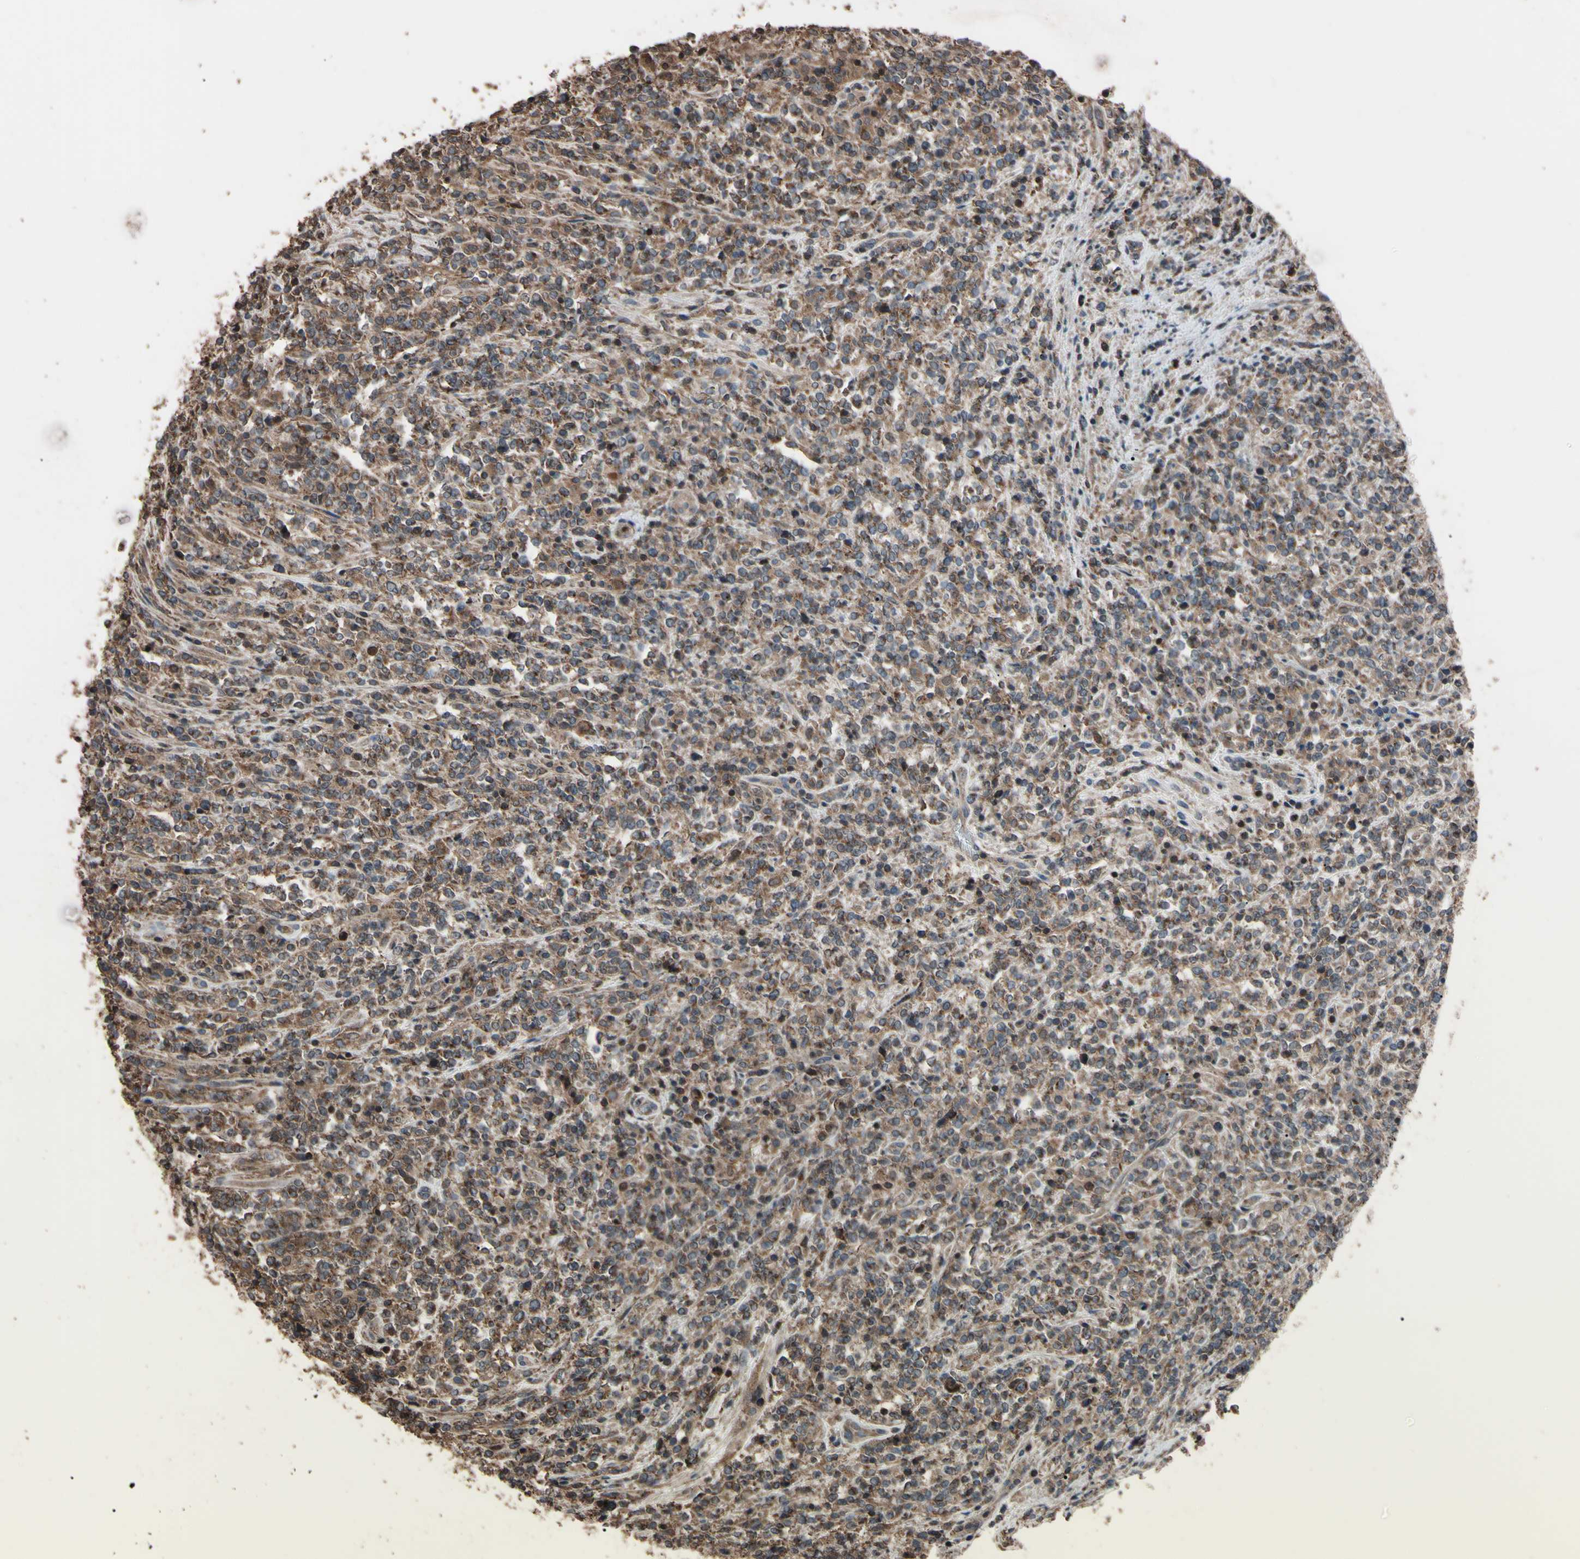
{"staining": {"intensity": "moderate", "quantity": ">75%", "location": "cytoplasmic/membranous"}, "tissue": "lymphoma", "cell_type": "Tumor cells", "image_type": "cancer", "snomed": [{"axis": "morphology", "description": "Malignant lymphoma, non-Hodgkin's type, High grade"}, {"axis": "topography", "description": "Soft tissue"}], "caption": "Malignant lymphoma, non-Hodgkin's type (high-grade) was stained to show a protein in brown. There is medium levels of moderate cytoplasmic/membranous expression in about >75% of tumor cells. Immunohistochemistry (ihc) stains the protein in brown and the nuclei are stained blue.", "gene": "TNFRSF1A", "patient": {"sex": "male", "age": 18}}